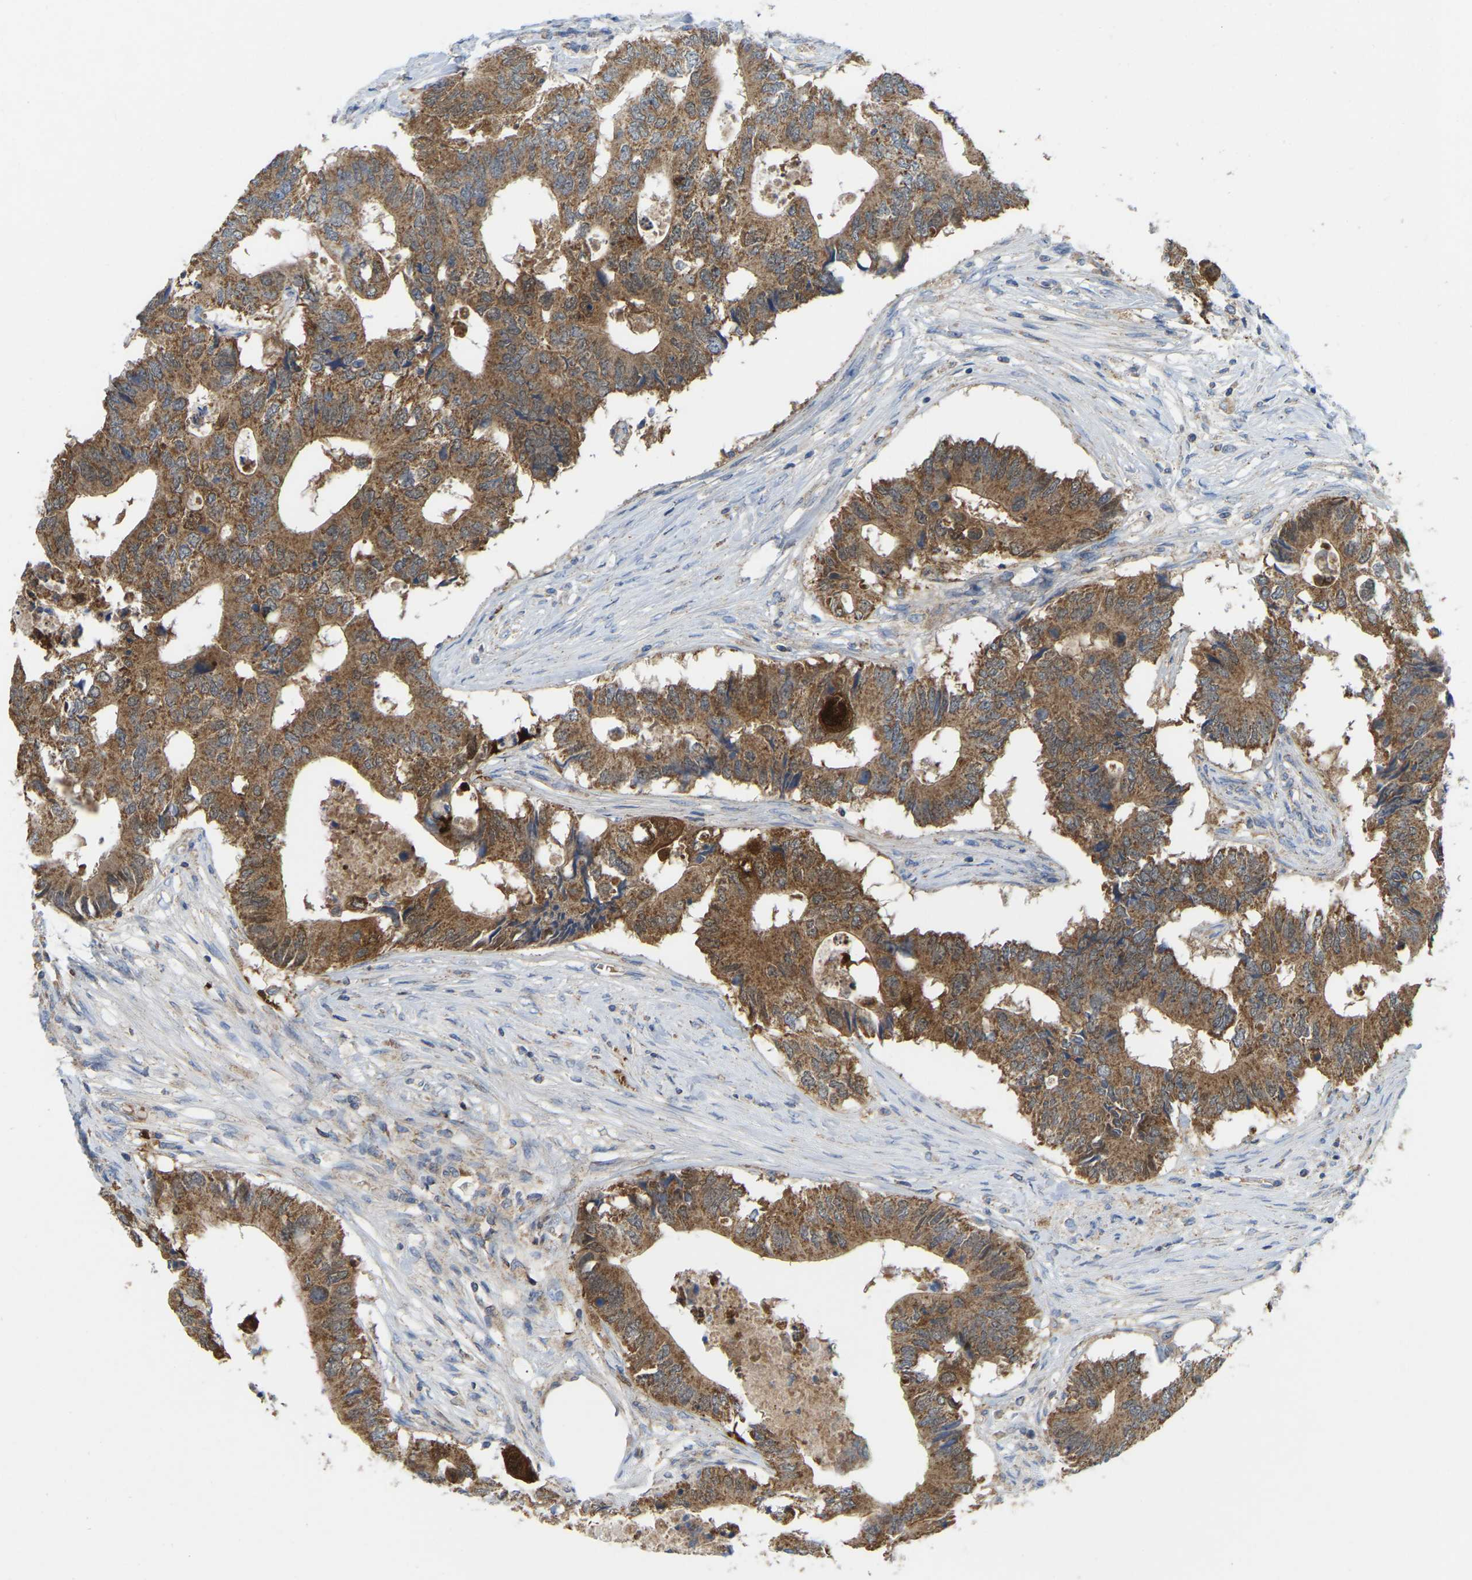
{"staining": {"intensity": "moderate", "quantity": ">75%", "location": "cytoplasmic/membranous"}, "tissue": "colorectal cancer", "cell_type": "Tumor cells", "image_type": "cancer", "snomed": [{"axis": "morphology", "description": "Adenocarcinoma, NOS"}, {"axis": "topography", "description": "Colon"}], "caption": "Colorectal adenocarcinoma stained with a brown dye exhibits moderate cytoplasmic/membranous positive staining in approximately >75% of tumor cells.", "gene": "SERPINB5", "patient": {"sex": "male", "age": 71}}